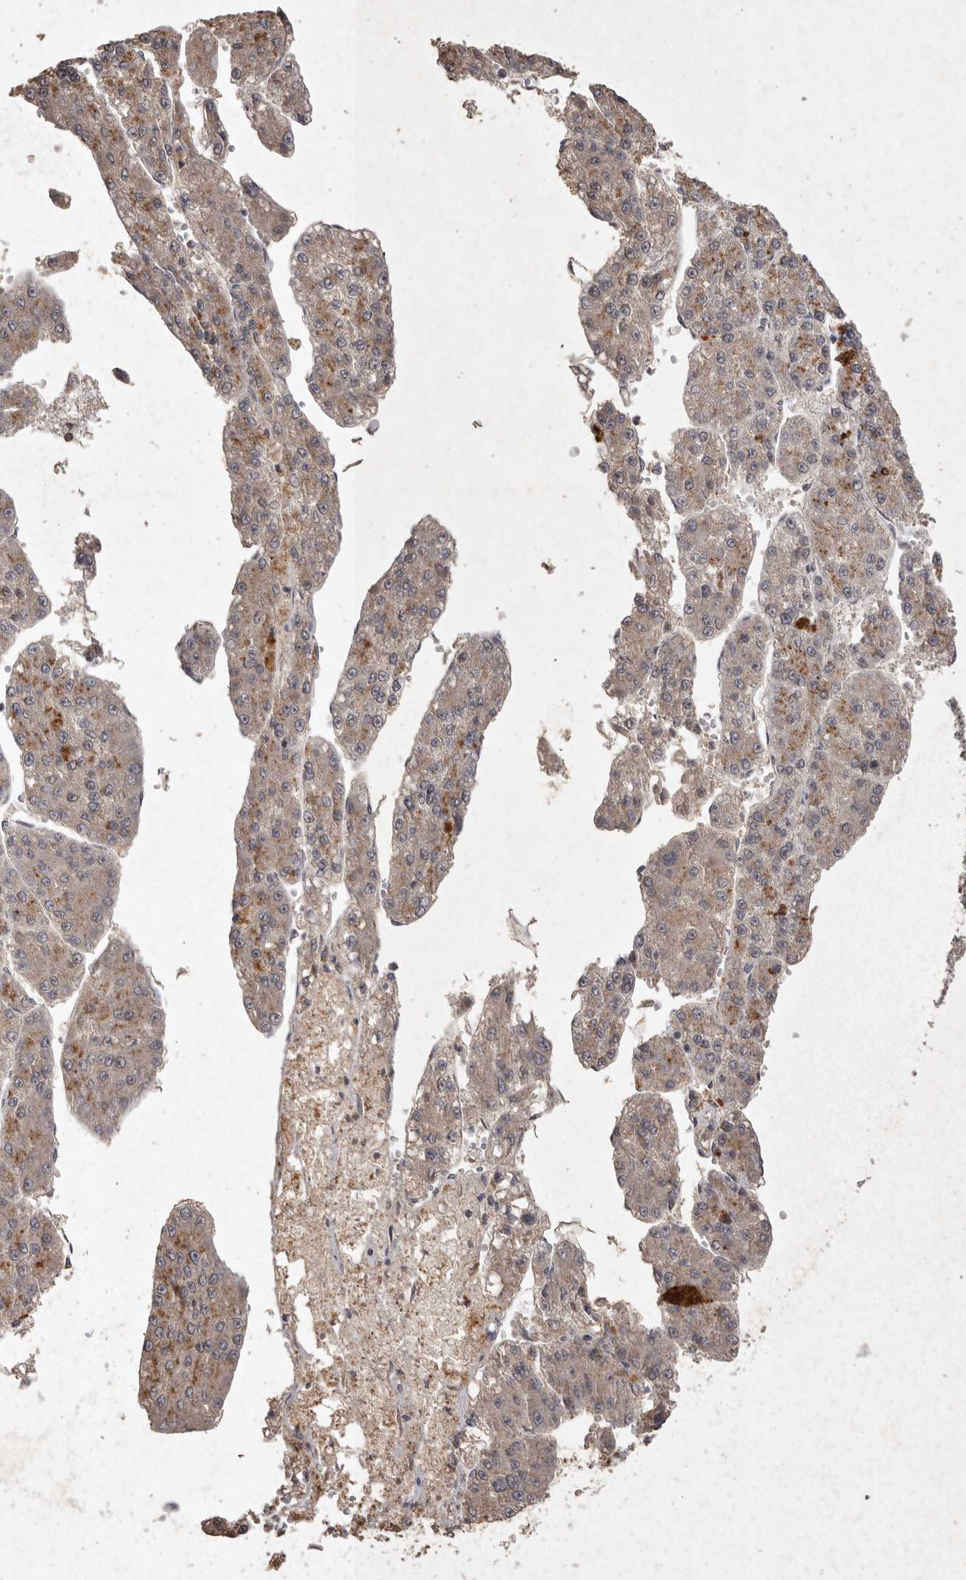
{"staining": {"intensity": "moderate", "quantity": "25%-75%", "location": "cytoplasmic/membranous"}, "tissue": "liver cancer", "cell_type": "Tumor cells", "image_type": "cancer", "snomed": [{"axis": "morphology", "description": "Carcinoma, Hepatocellular, NOS"}, {"axis": "topography", "description": "Liver"}], "caption": "Moderate cytoplasmic/membranous staining is appreciated in about 25%-75% of tumor cells in hepatocellular carcinoma (liver). Using DAB (brown) and hematoxylin (blue) stains, captured at high magnification using brightfield microscopy.", "gene": "APLNR", "patient": {"sex": "female", "age": 73}}